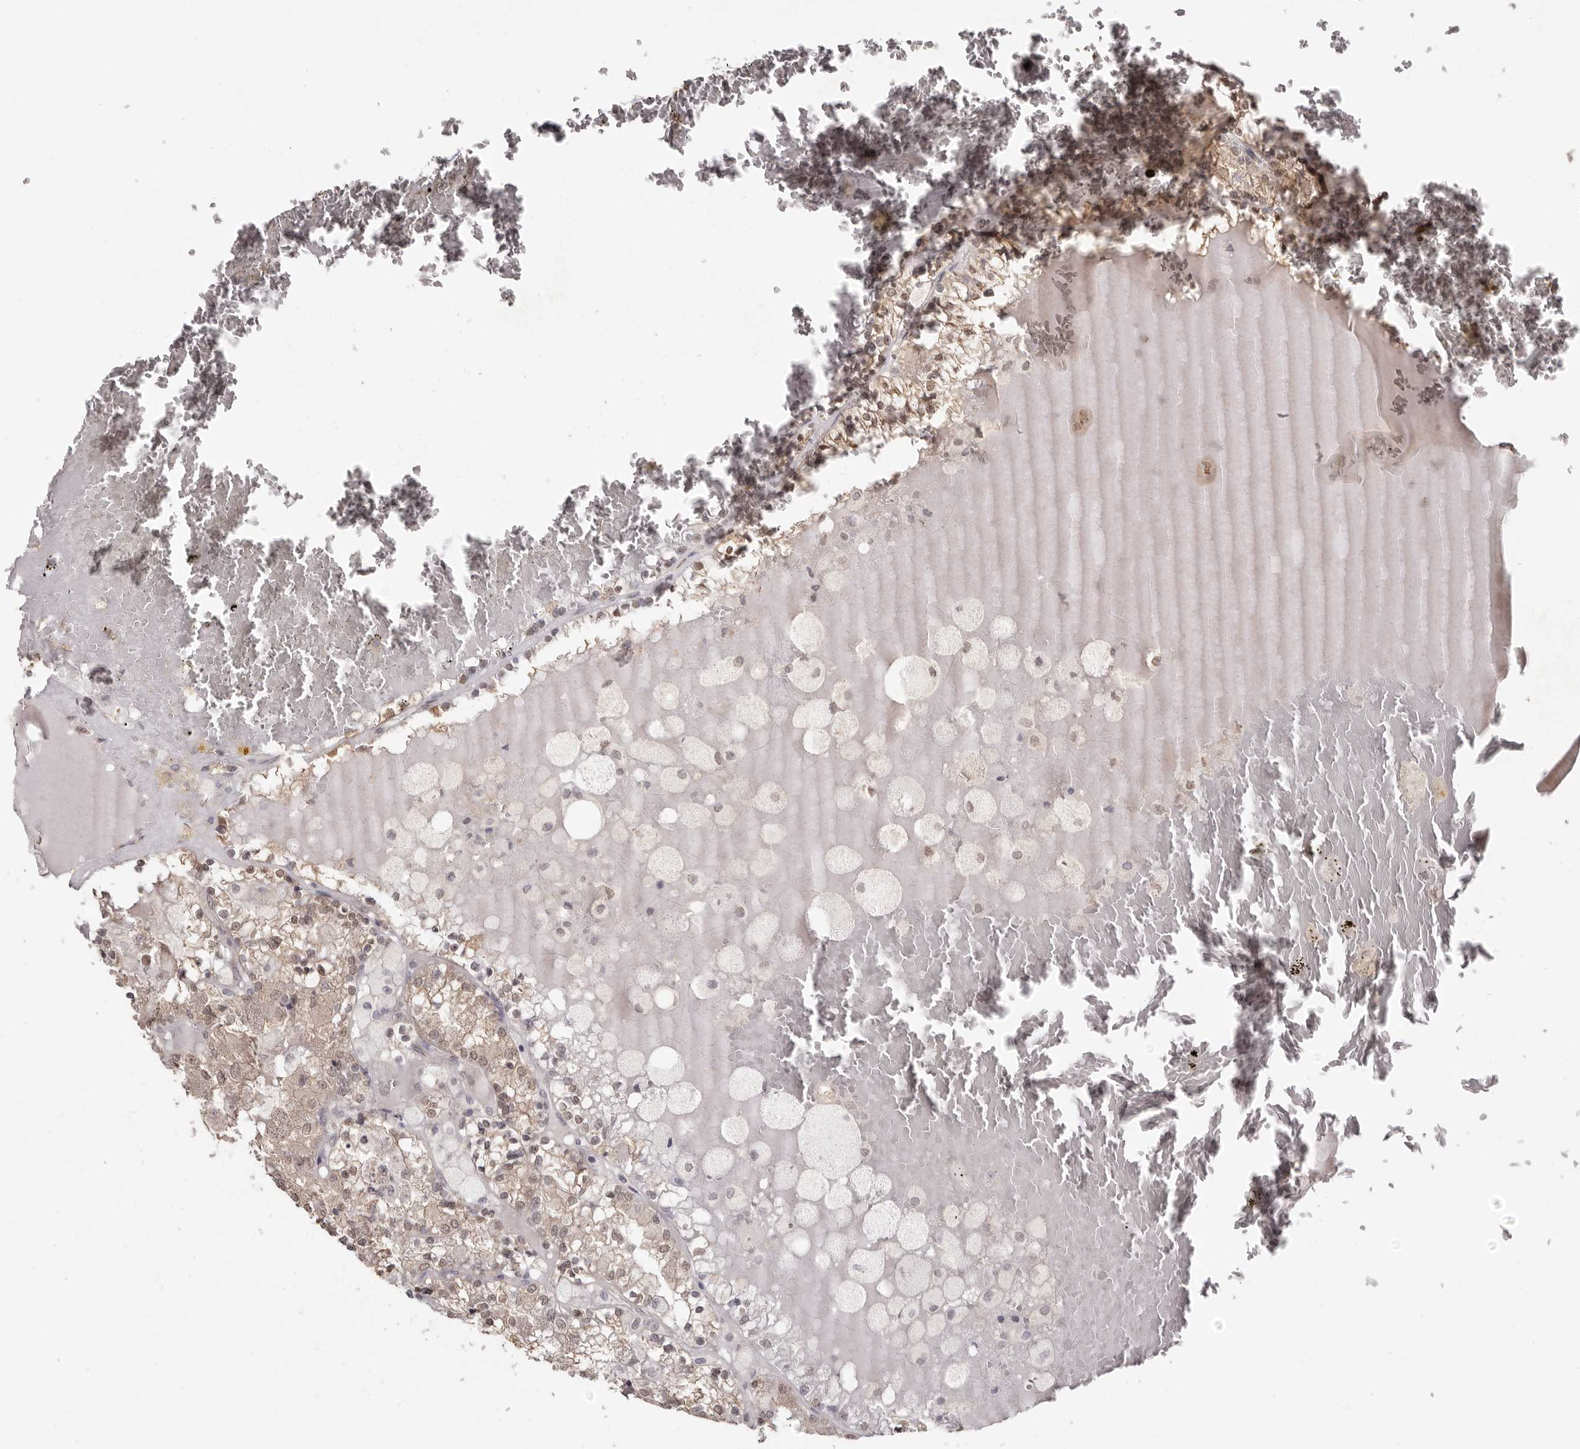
{"staining": {"intensity": "weak", "quantity": ">75%", "location": "cytoplasmic/membranous,nuclear"}, "tissue": "renal cancer", "cell_type": "Tumor cells", "image_type": "cancer", "snomed": [{"axis": "morphology", "description": "Adenocarcinoma, NOS"}, {"axis": "topography", "description": "Kidney"}], "caption": "Renal cancer stained for a protein (brown) demonstrates weak cytoplasmic/membranous and nuclear positive positivity in approximately >75% of tumor cells.", "gene": "LINGO2", "patient": {"sex": "female", "age": 56}}